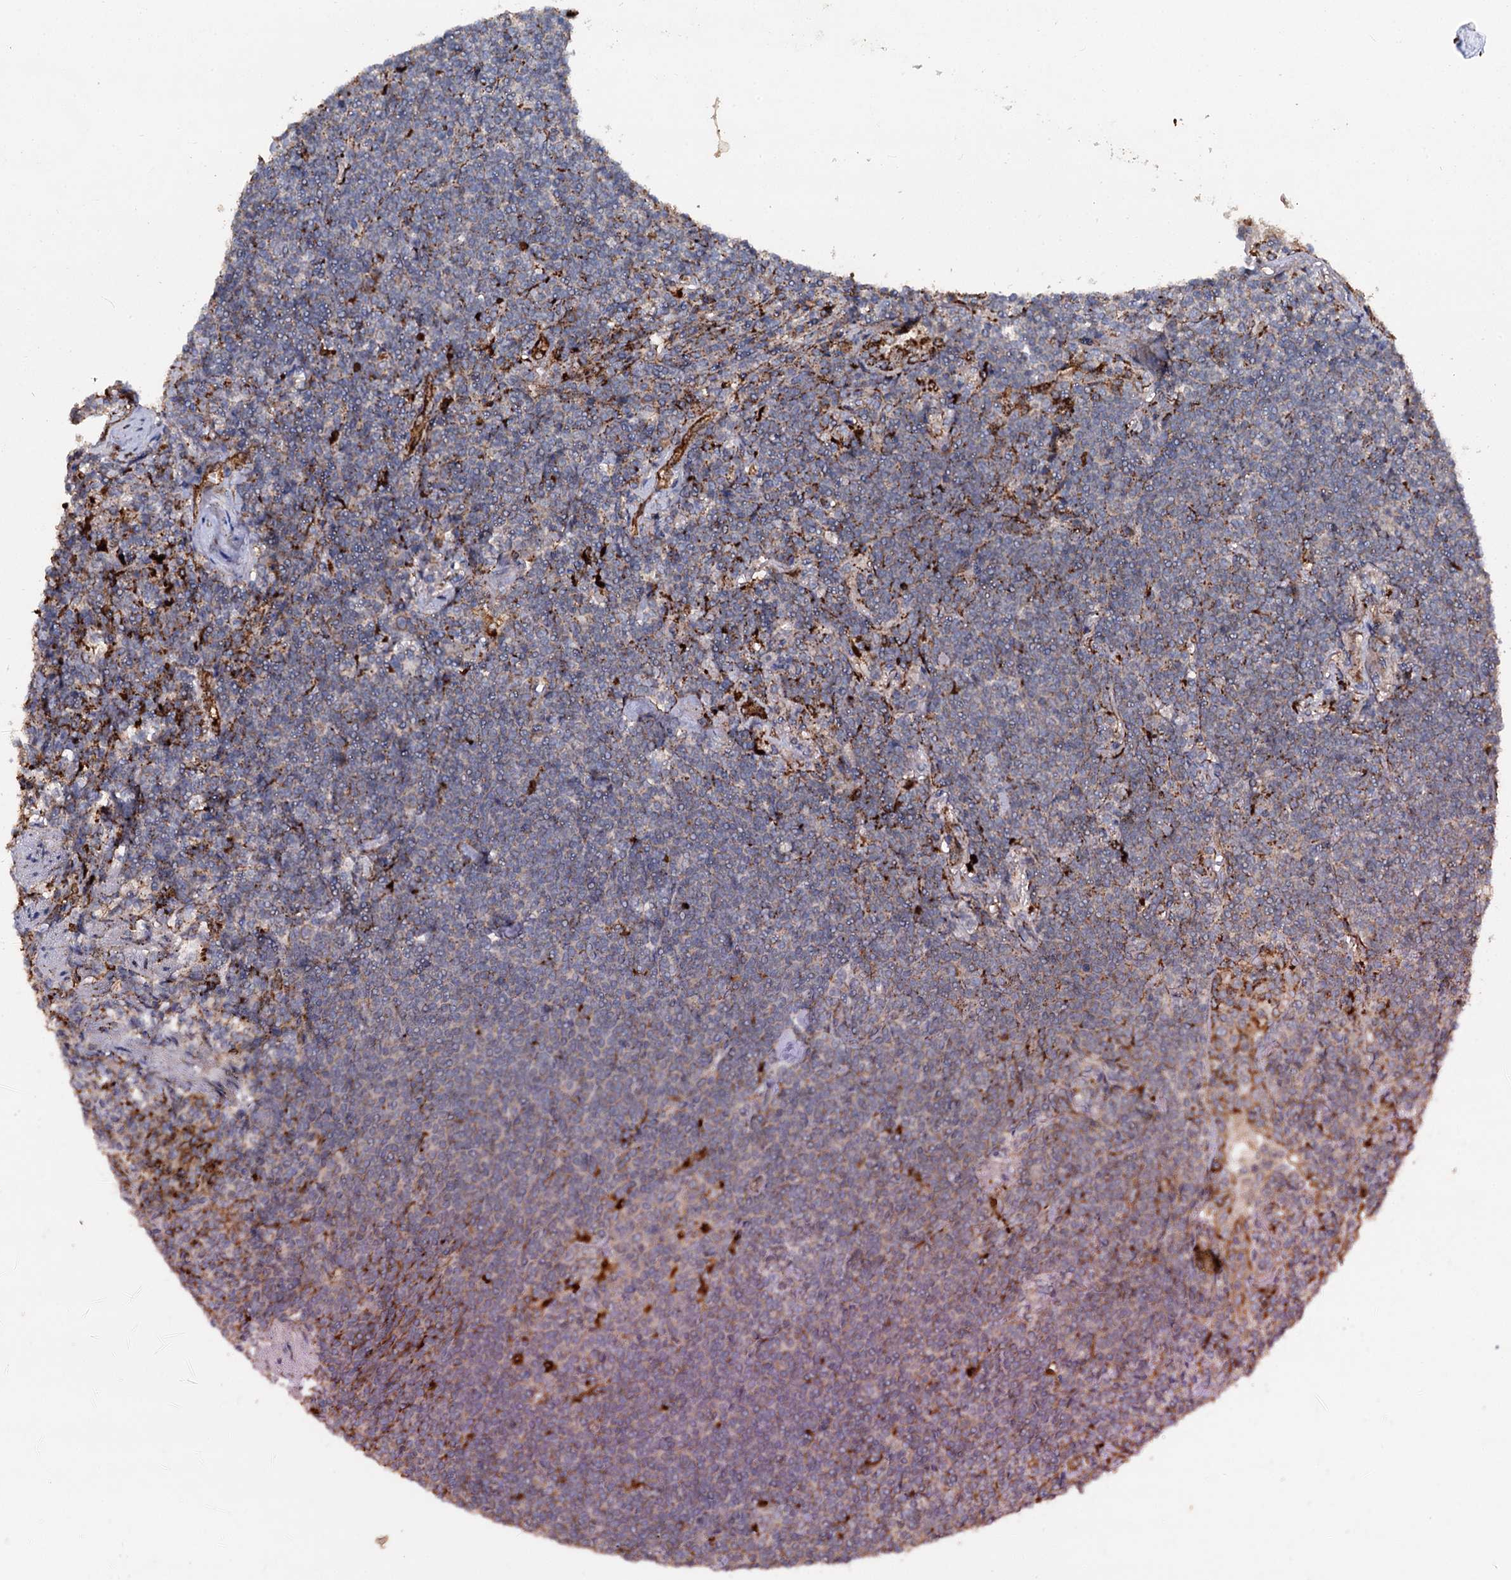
{"staining": {"intensity": "strong", "quantity": "<25%", "location": "cytoplasmic/membranous"}, "tissue": "lymphoma", "cell_type": "Tumor cells", "image_type": "cancer", "snomed": [{"axis": "morphology", "description": "Malignant lymphoma, non-Hodgkin's type, Low grade"}, {"axis": "topography", "description": "Lung"}], "caption": "Immunohistochemistry (IHC) image of human low-grade malignant lymphoma, non-Hodgkin's type stained for a protein (brown), which shows medium levels of strong cytoplasmic/membranous positivity in about <25% of tumor cells.", "gene": "GBA1", "patient": {"sex": "female", "age": 71}}